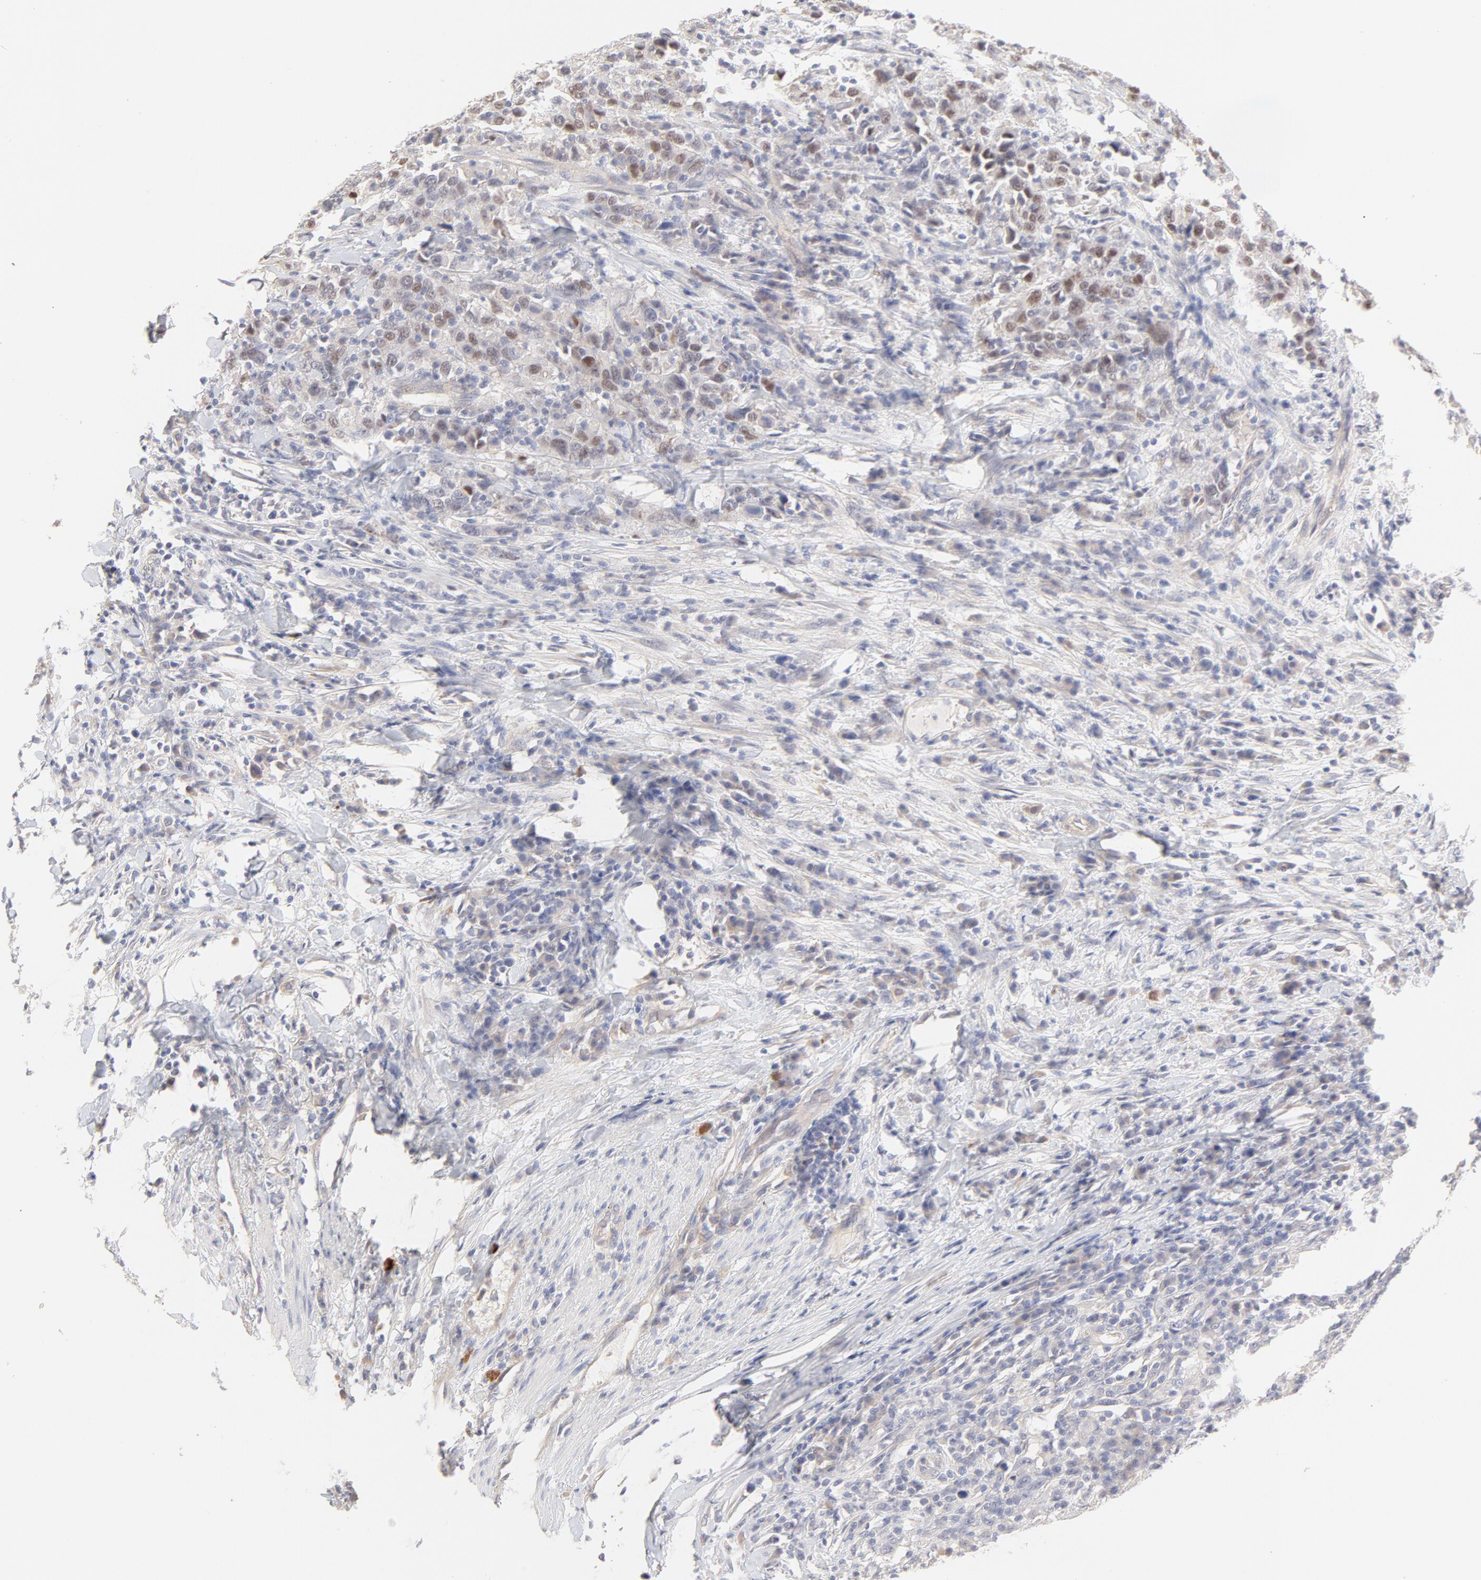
{"staining": {"intensity": "weak", "quantity": "25%-75%", "location": "nuclear"}, "tissue": "urothelial cancer", "cell_type": "Tumor cells", "image_type": "cancer", "snomed": [{"axis": "morphology", "description": "Urothelial carcinoma, High grade"}, {"axis": "topography", "description": "Urinary bladder"}], "caption": "High-power microscopy captured an IHC image of urothelial cancer, revealing weak nuclear staining in about 25%-75% of tumor cells.", "gene": "ELF3", "patient": {"sex": "male", "age": 61}}